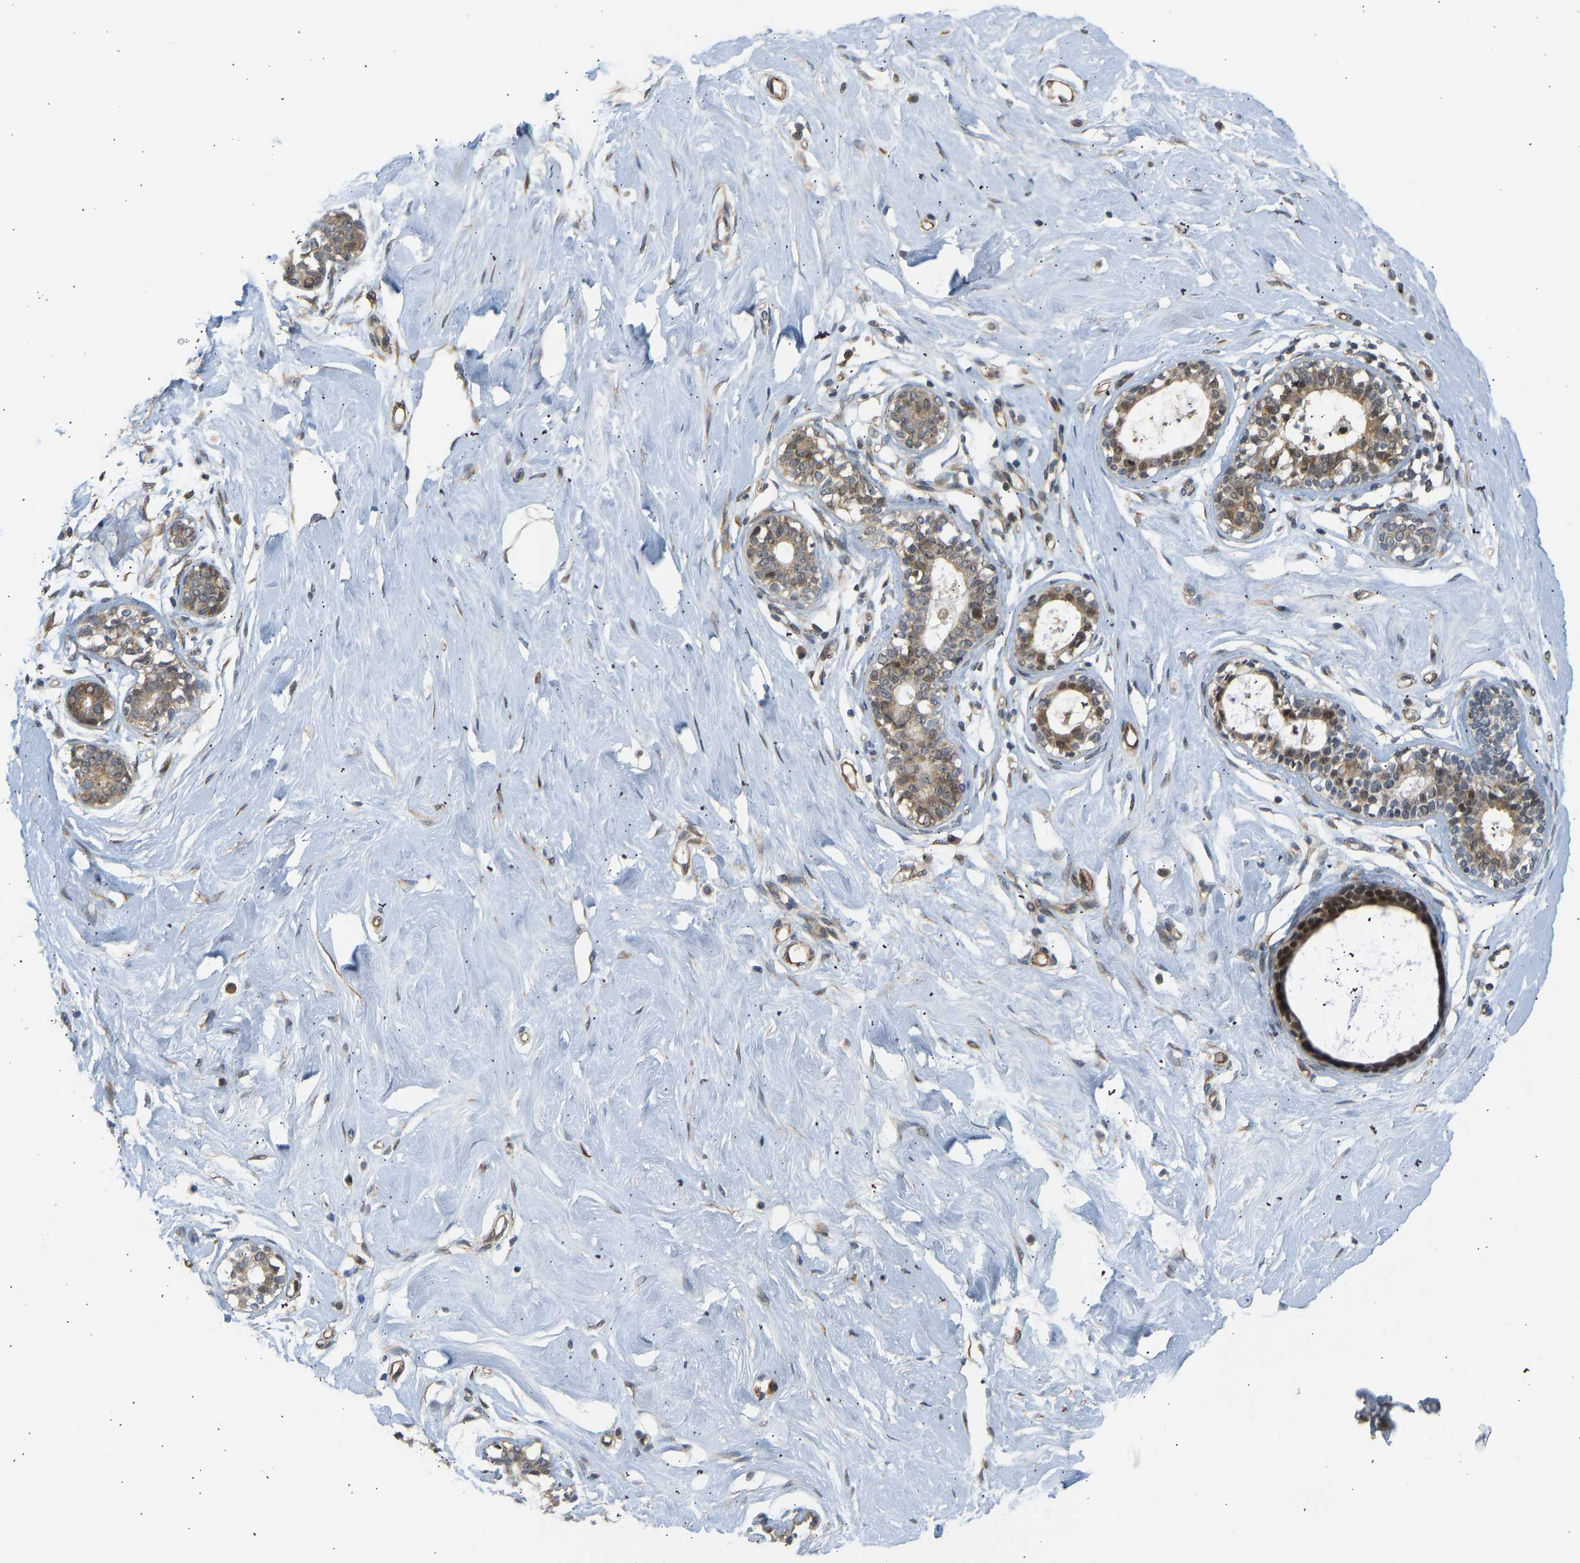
{"staining": {"intensity": "moderate", "quantity": ">75%", "location": "cytoplasmic/membranous,nuclear"}, "tissue": "breast", "cell_type": "Adipocytes", "image_type": "normal", "snomed": [{"axis": "morphology", "description": "Normal tissue, NOS"}, {"axis": "topography", "description": "Breast"}], "caption": "Immunohistochemistry (IHC) staining of unremarkable breast, which reveals medium levels of moderate cytoplasmic/membranous,nuclear positivity in about >75% of adipocytes indicating moderate cytoplasmic/membranous,nuclear protein positivity. The staining was performed using DAB (3,3'-diaminobenzidine) (brown) for protein detection and nuclei were counterstained in hematoxylin (blue).", "gene": "BAG1", "patient": {"sex": "female", "age": 23}}